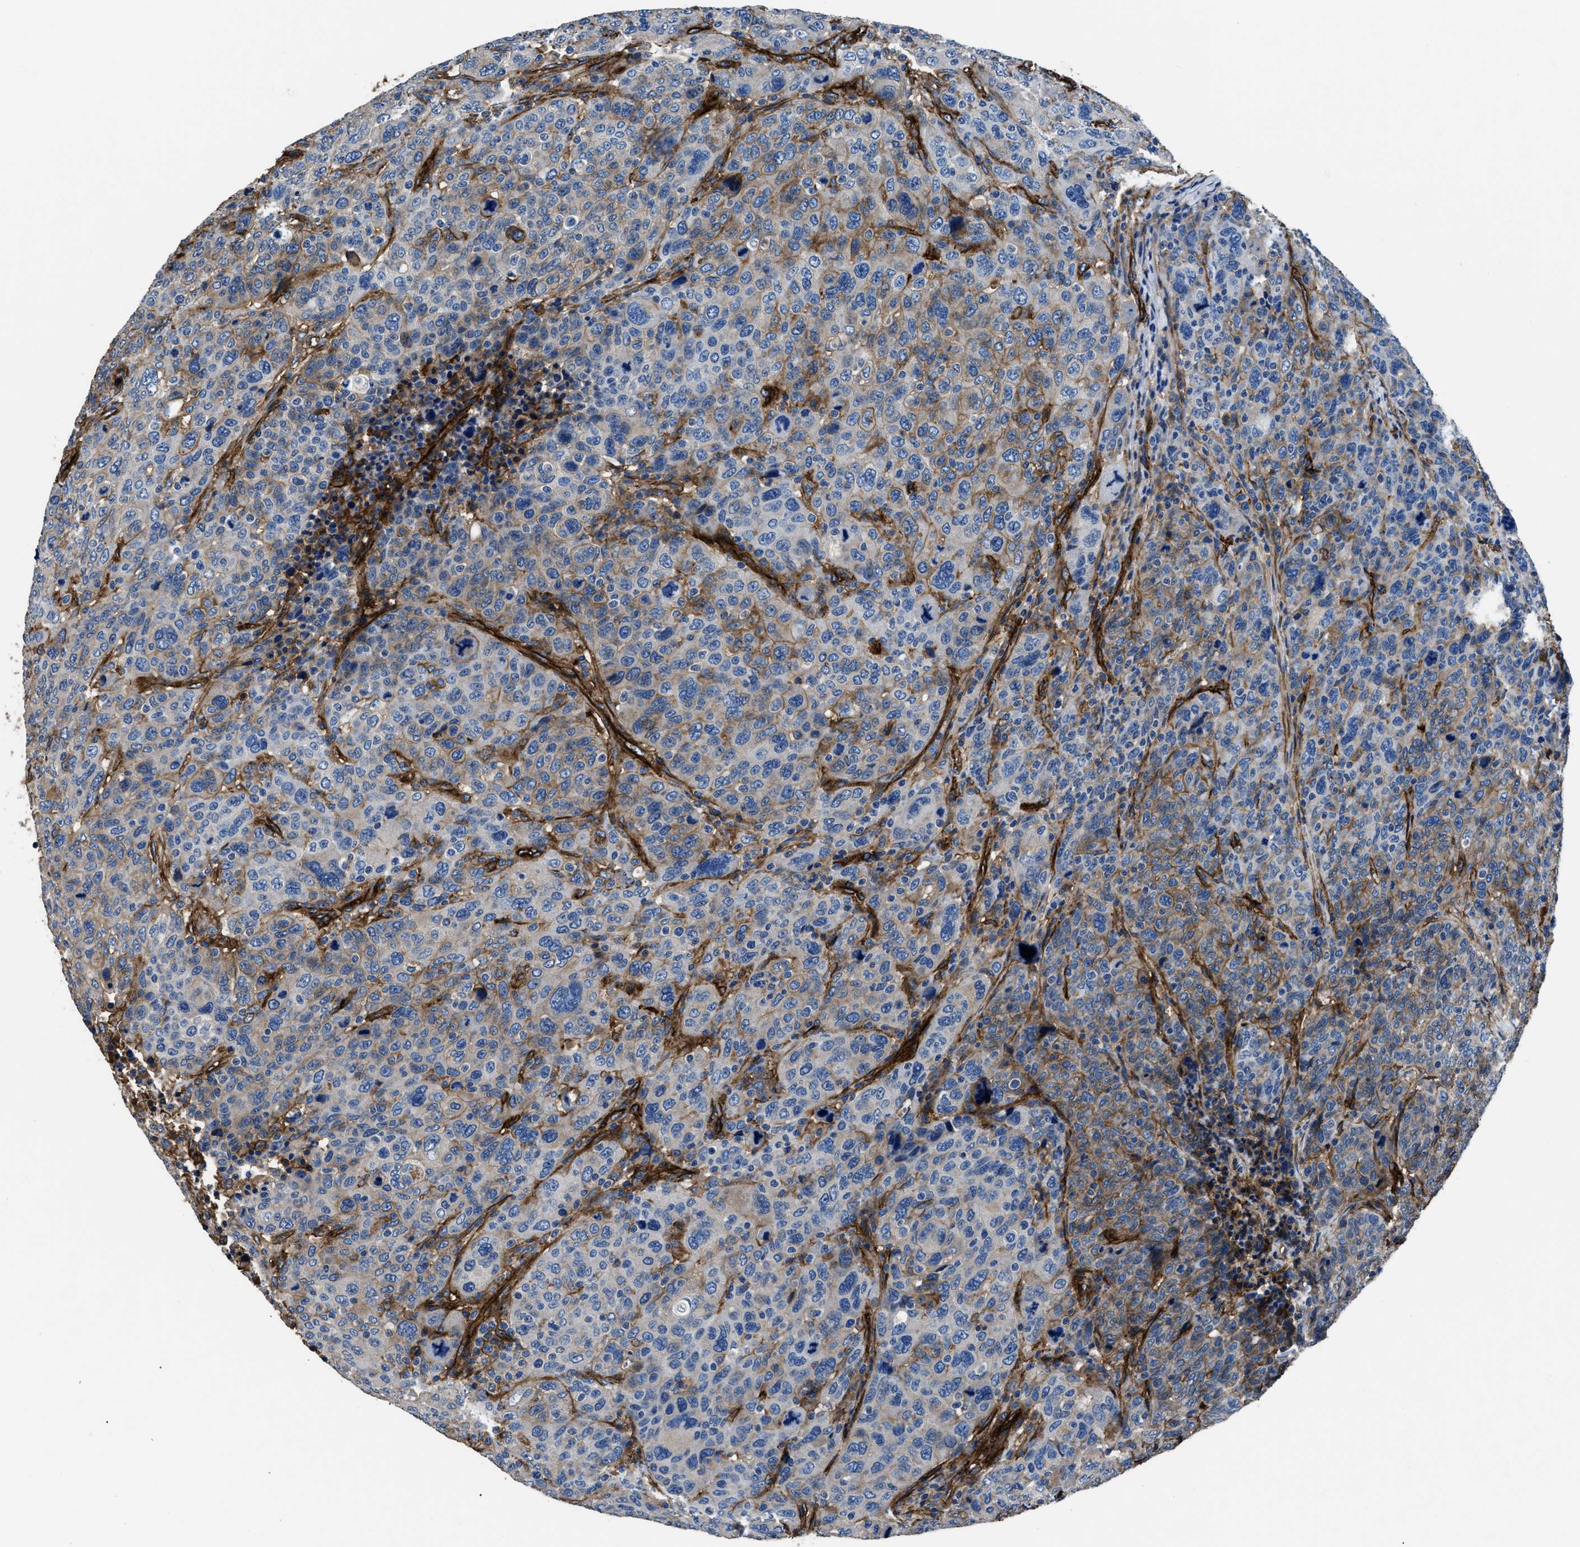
{"staining": {"intensity": "weak", "quantity": "25%-75%", "location": "cytoplasmic/membranous"}, "tissue": "breast cancer", "cell_type": "Tumor cells", "image_type": "cancer", "snomed": [{"axis": "morphology", "description": "Duct carcinoma"}, {"axis": "topography", "description": "Breast"}], "caption": "Immunohistochemical staining of human breast cancer (intraductal carcinoma) exhibits low levels of weak cytoplasmic/membranous expression in about 25%-75% of tumor cells.", "gene": "CD276", "patient": {"sex": "female", "age": 37}}